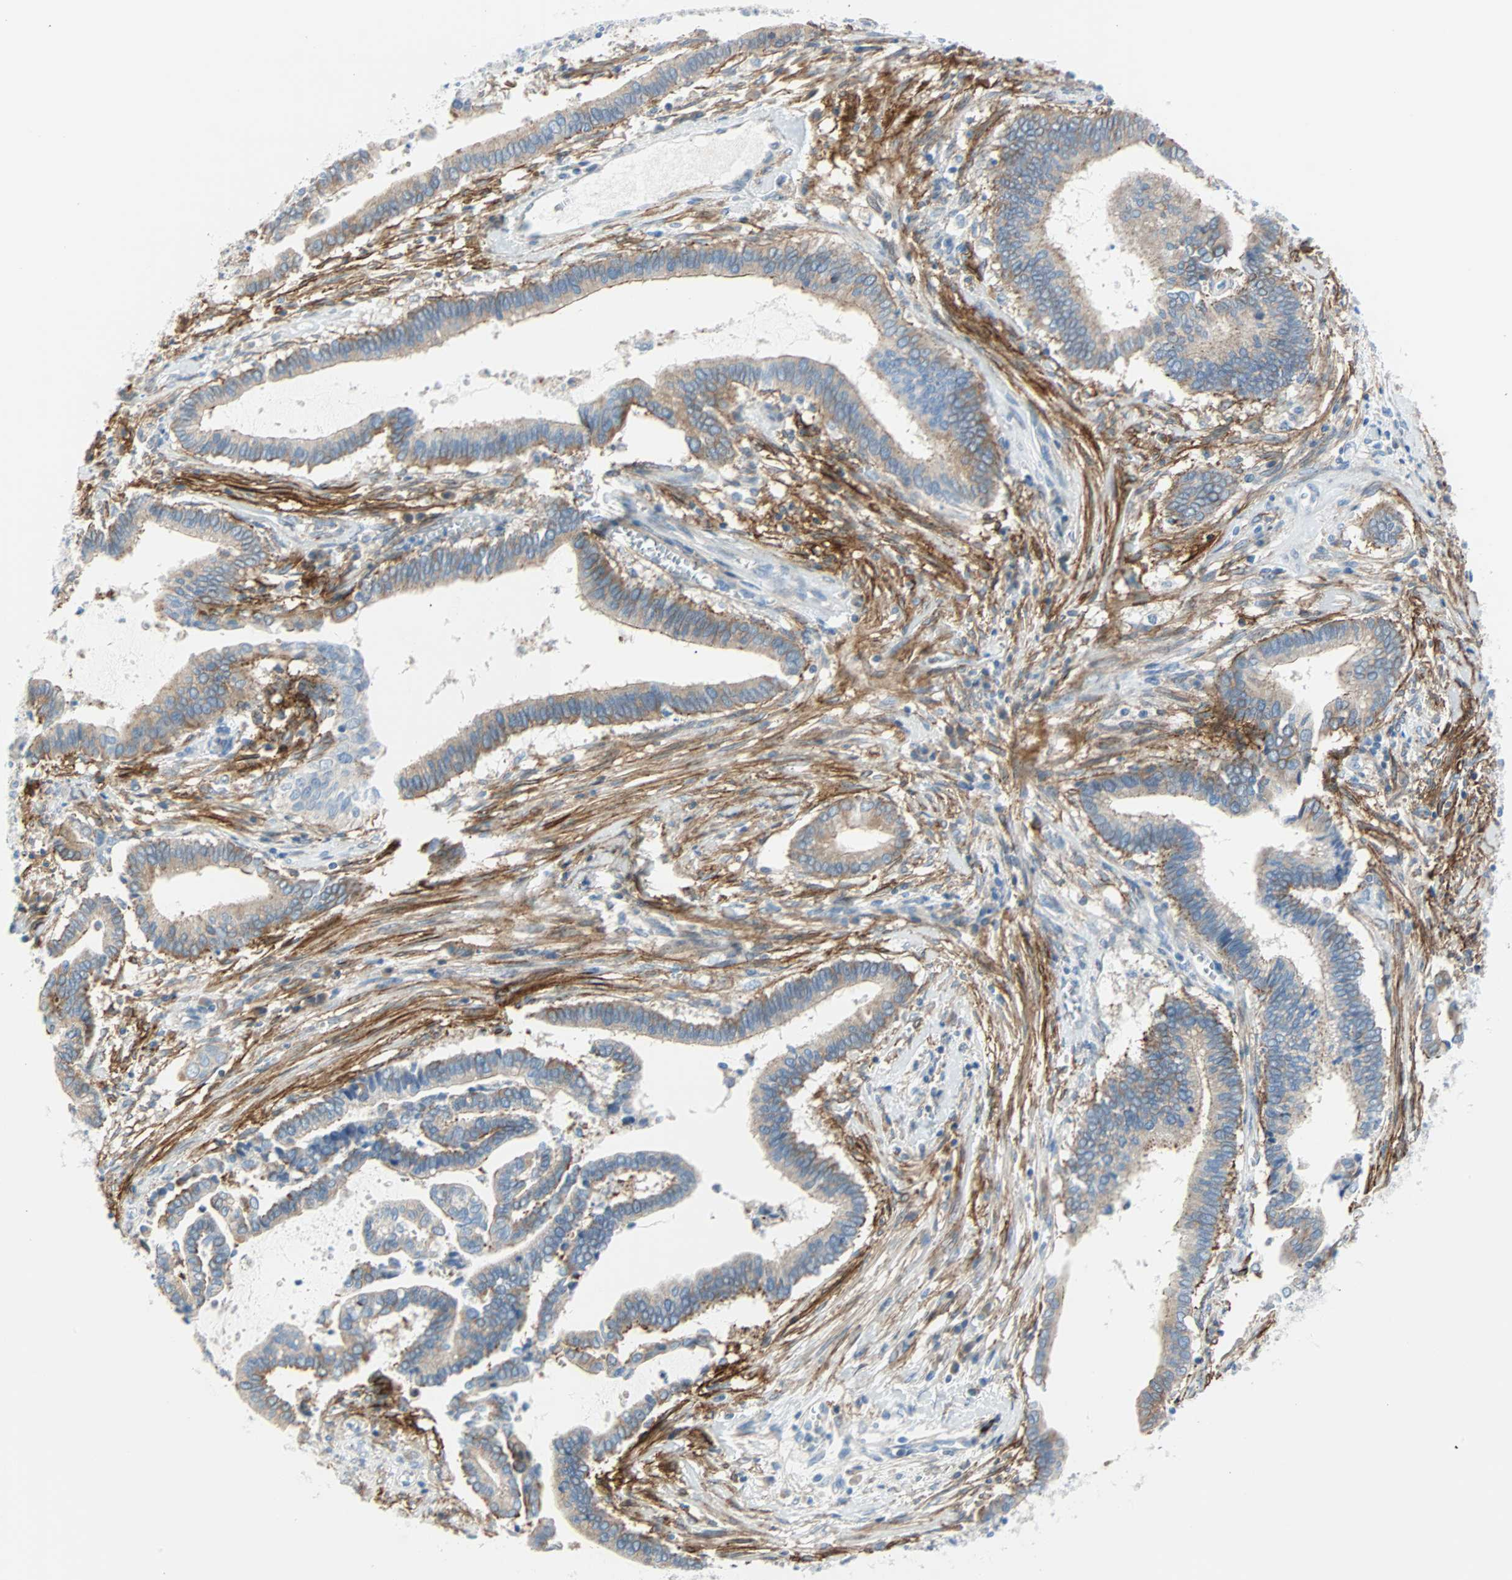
{"staining": {"intensity": "weak", "quantity": "25%-75%", "location": "cytoplasmic/membranous"}, "tissue": "cervical cancer", "cell_type": "Tumor cells", "image_type": "cancer", "snomed": [{"axis": "morphology", "description": "Adenocarcinoma, NOS"}, {"axis": "topography", "description": "Cervix"}], "caption": "Immunohistochemical staining of human adenocarcinoma (cervical) exhibits low levels of weak cytoplasmic/membranous protein staining in about 25%-75% of tumor cells.", "gene": "PDPN", "patient": {"sex": "female", "age": 44}}